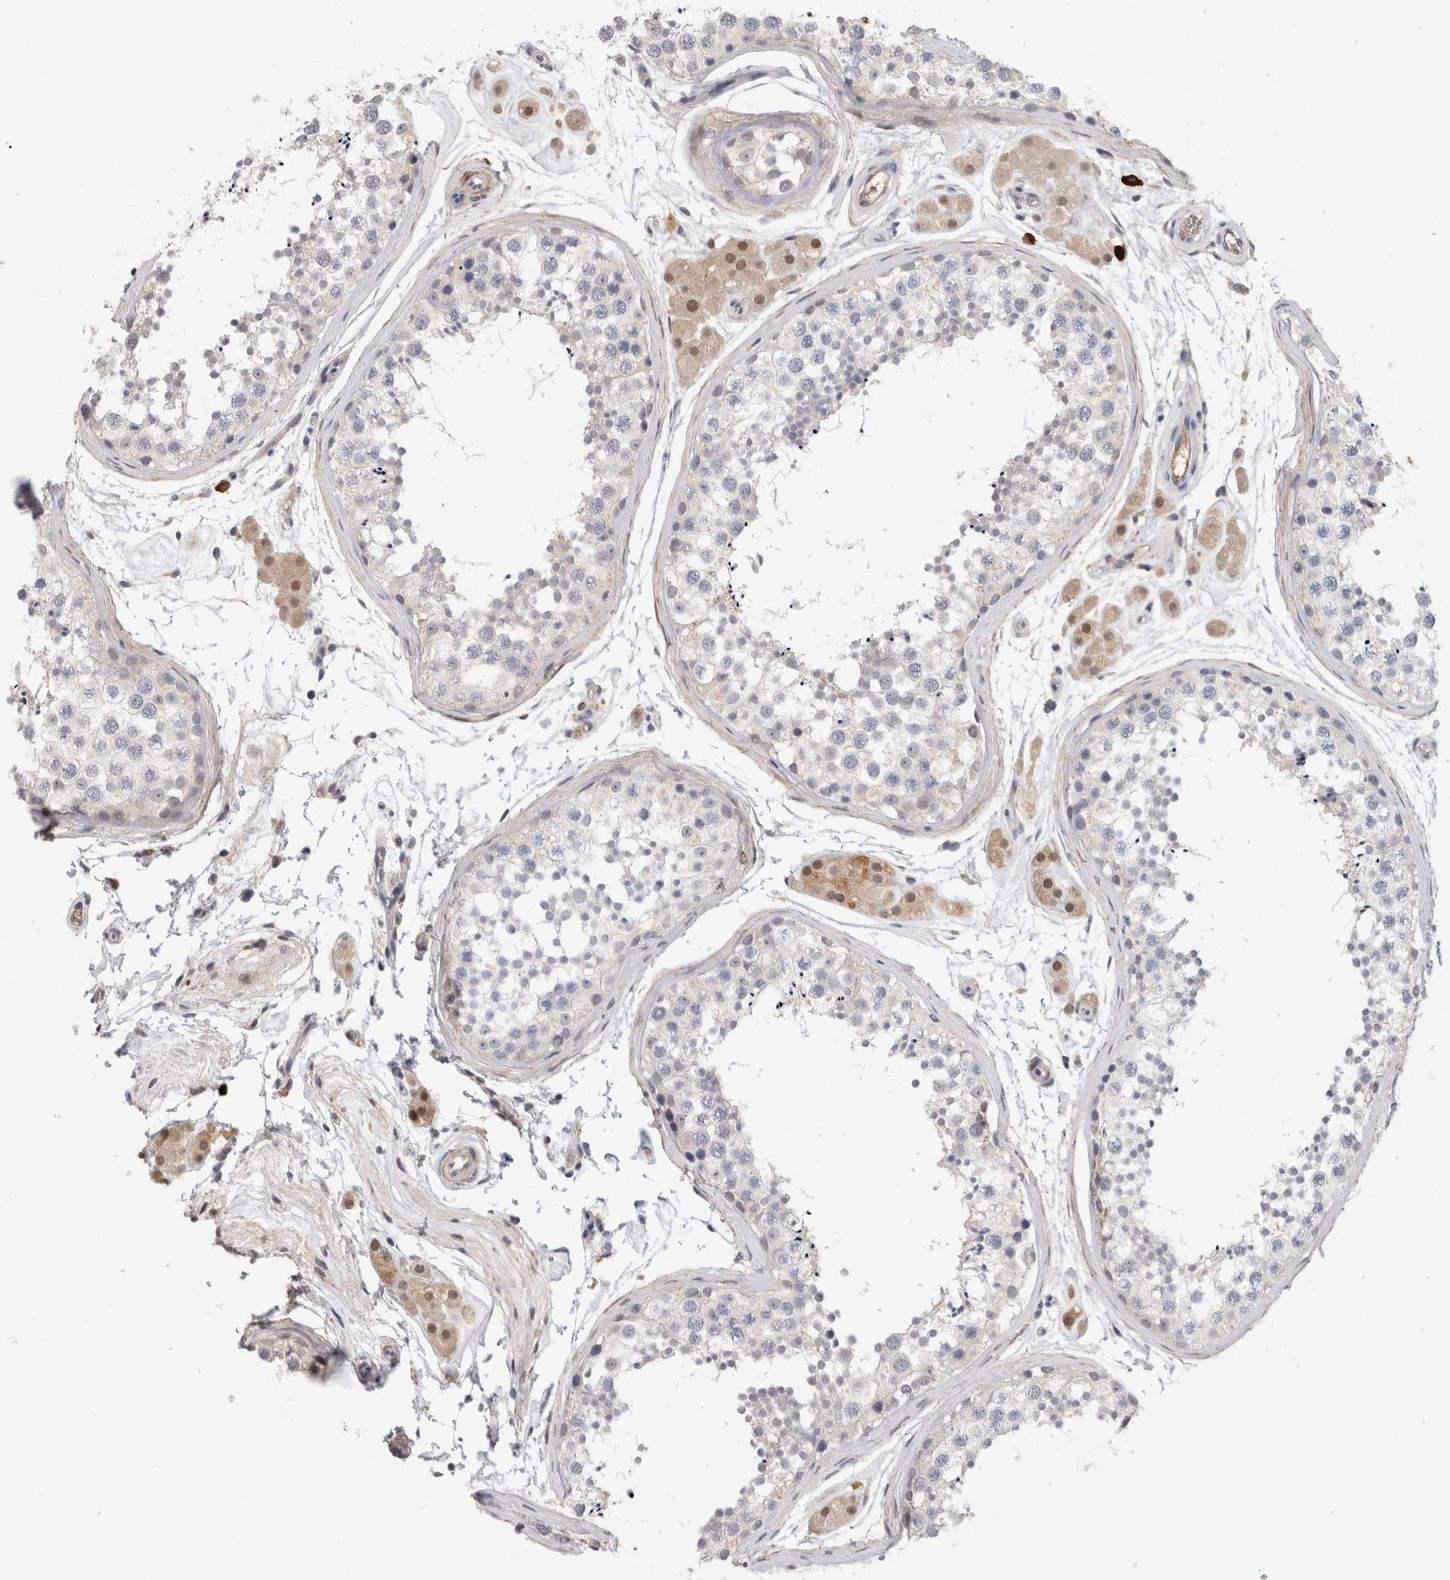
{"staining": {"intensity": "negative", "quantity": "none", "location": "none"}, "tissue": "testis", "cell_type": "Cells in seminiferous ducts", "image_type": "normal", "snomed": [{"axis": "morphology", "description": "Normal tissue, NOS"}, {"axis": "topography", "description": "Testis"}], "caption": "Testis was stained to show a protein in brown. There is no significant expression in cells in seminiferous ducts. (DAB (3,3'-diaminobenzidine) immunohistochemistry, high magnification).", "gene": "PGM1", "patient": {"sex": "male", "age": 56}}